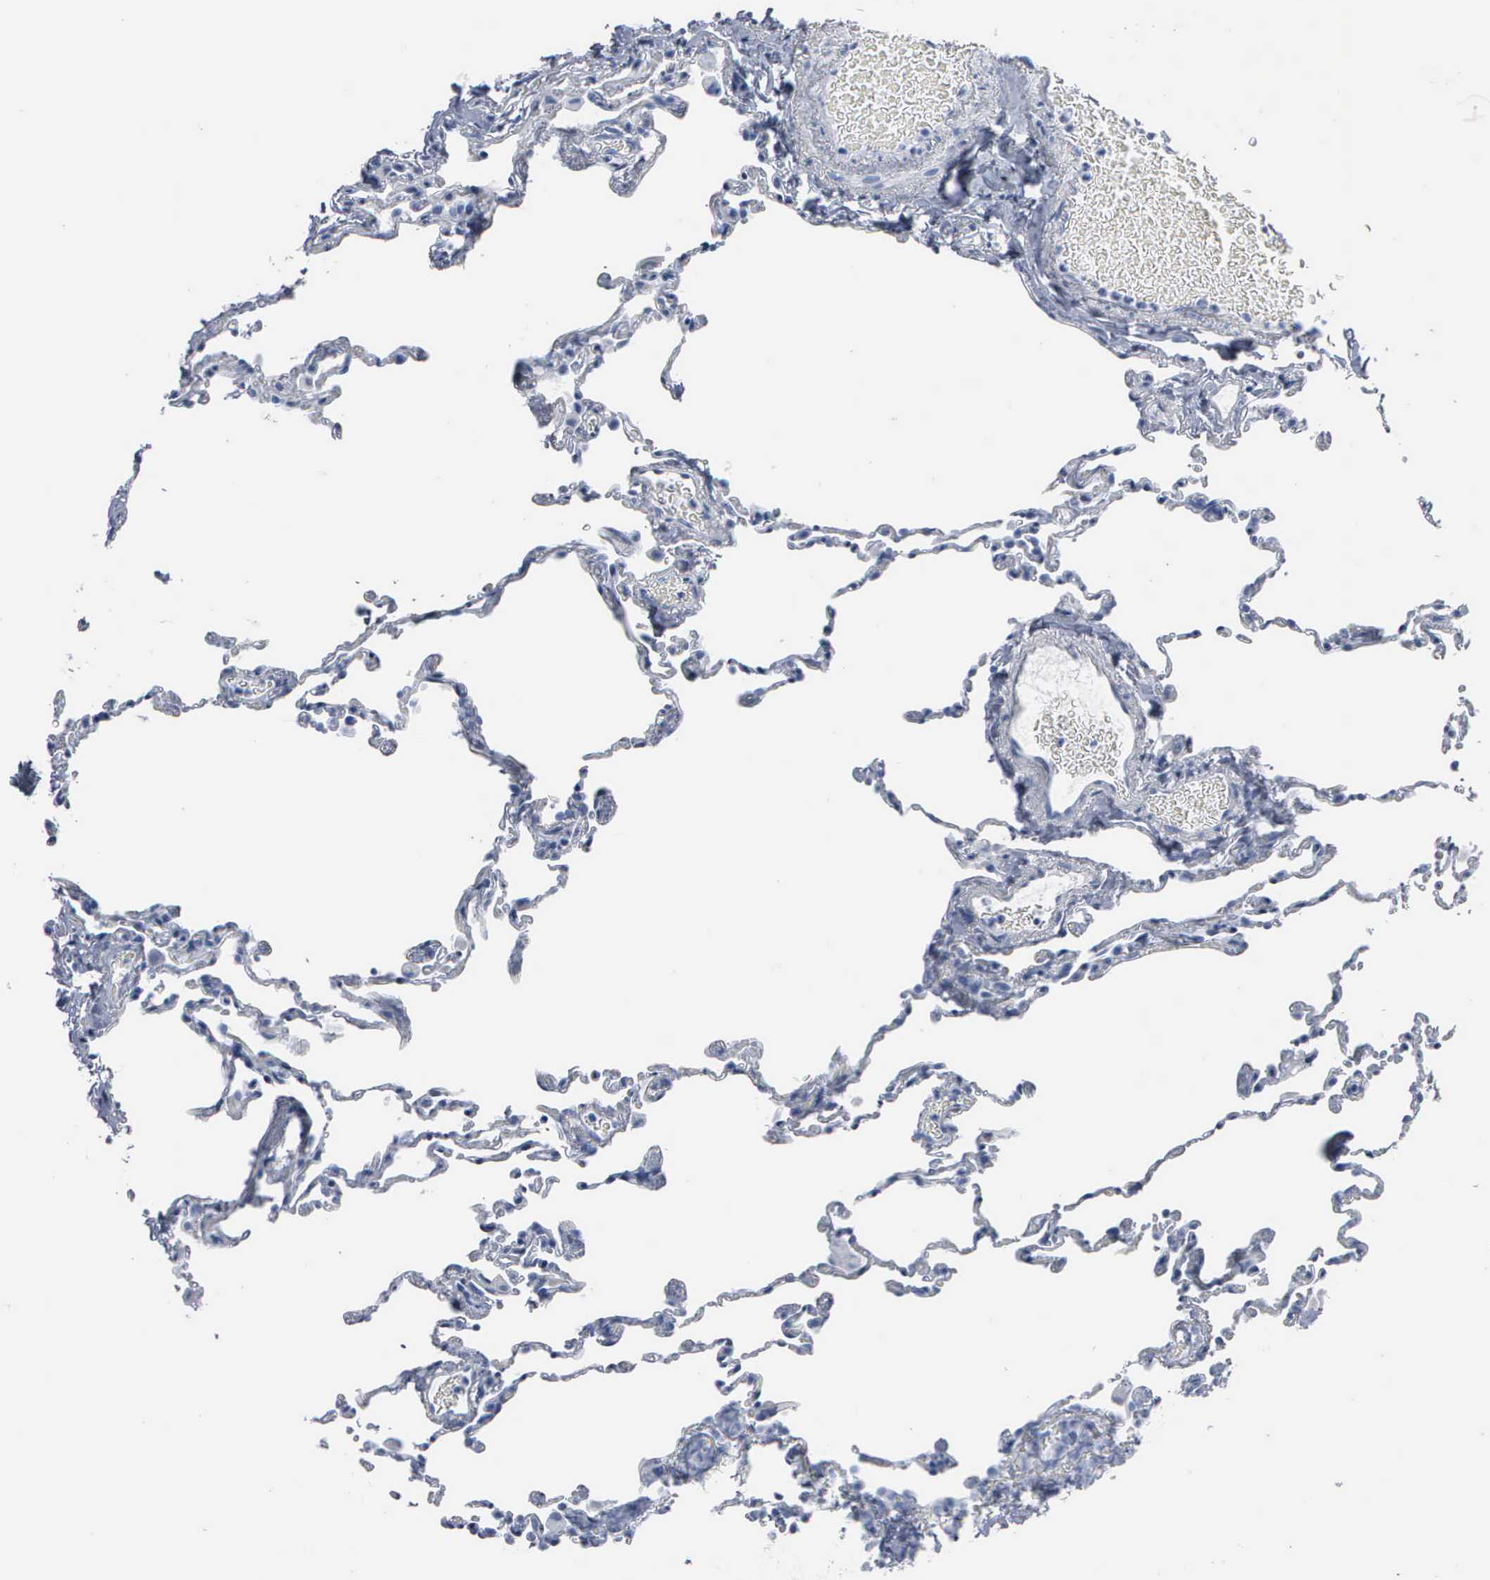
{"staining": {"intensity": "negative", "quantity": "none", "location": "none"}, "tissue": "lung", "cell_type": "Alveolar cells", "image_type": "normal", "snomed": [{"axis": "morphology", "description": "Normal tissue, NOS"}, {"axis": "topography", "description": "Lung"}], "caption": "This is an immunohistochemistry (IHC) image of unremarkable human lung. There is no staining in alveolar cells.", "gene": "DMD", "patient": {"sex": "female", "age": 61}}